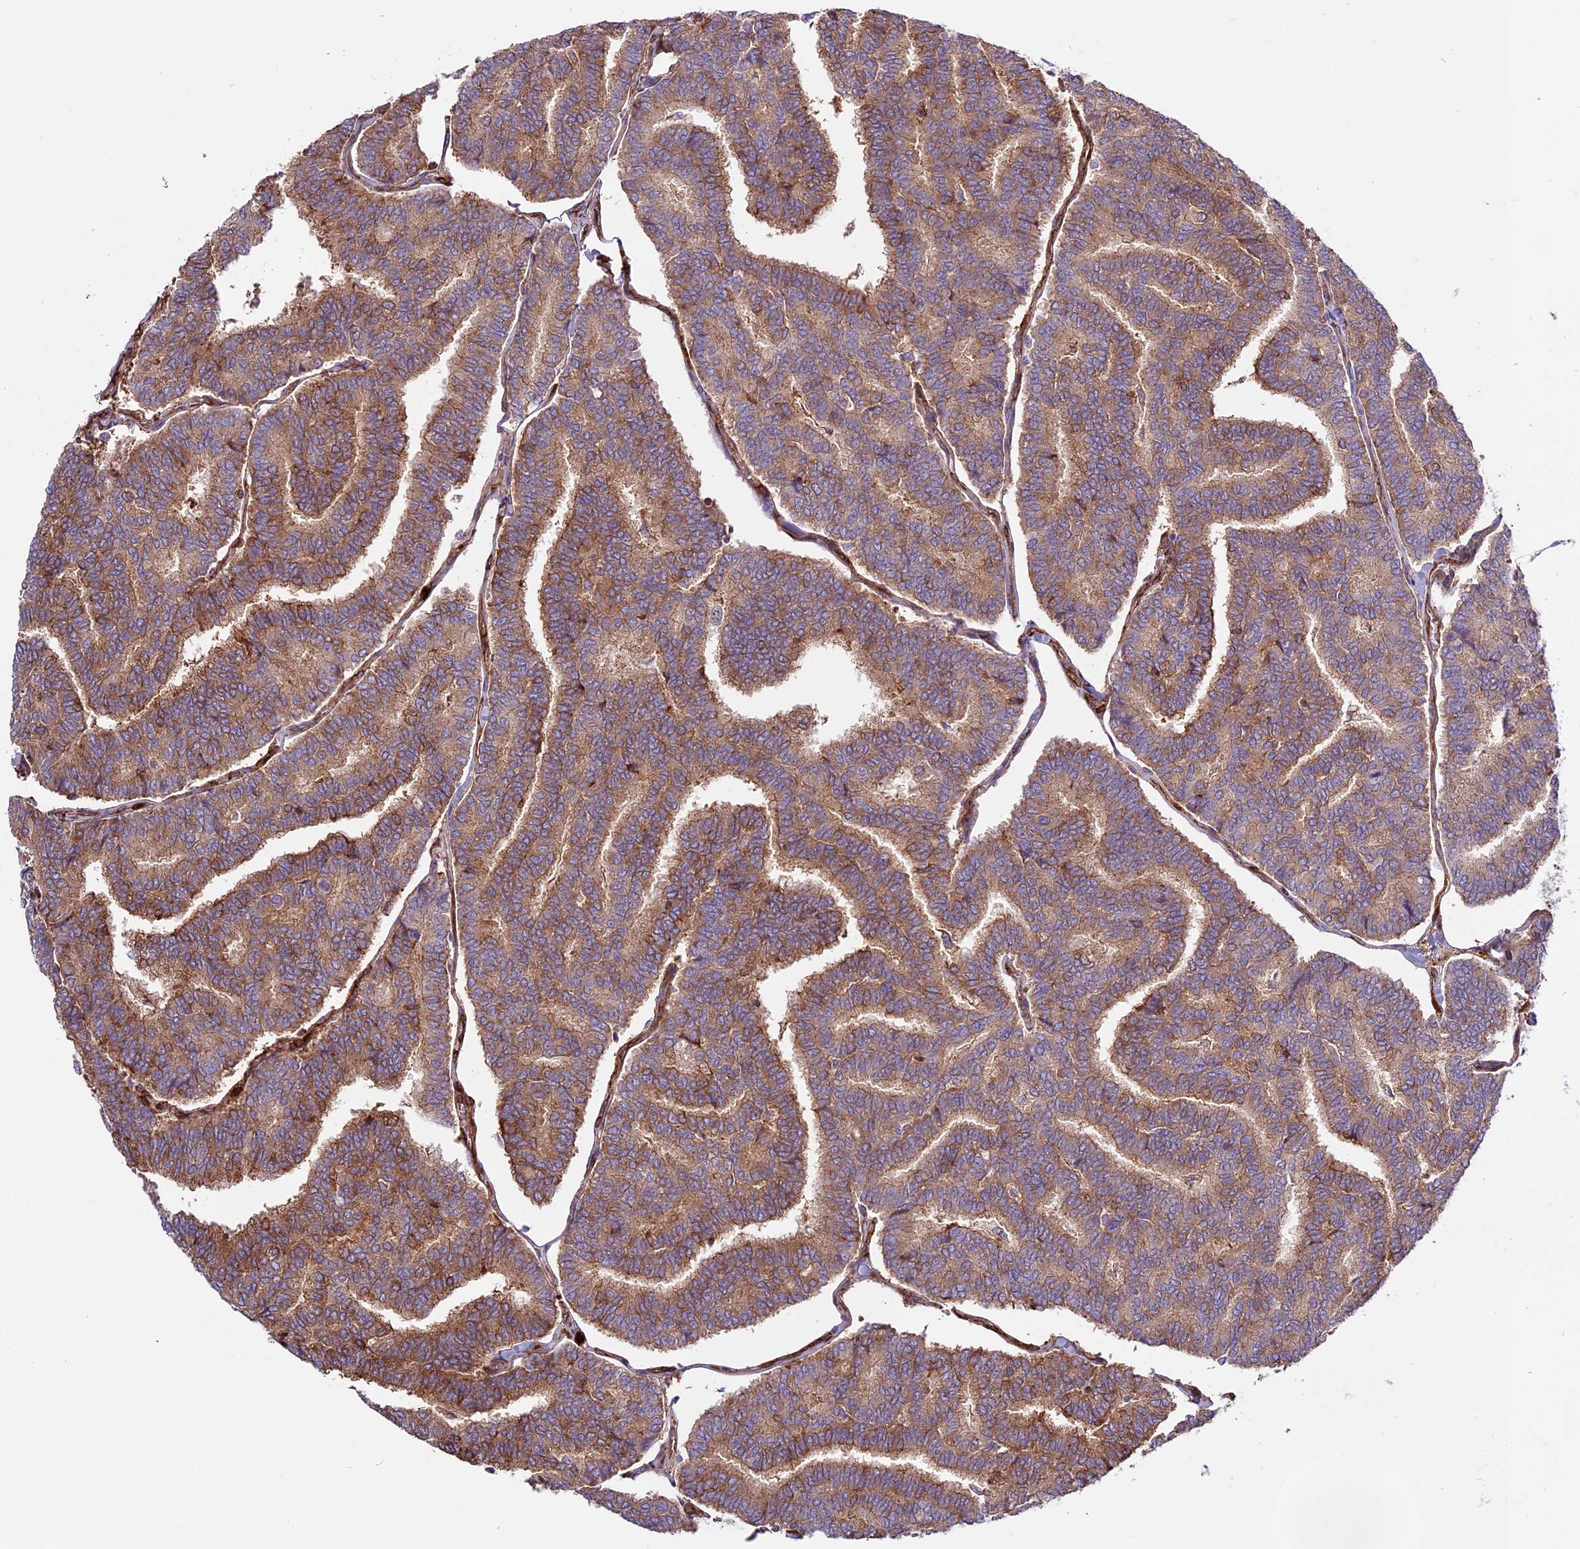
{"staining": {"intensity": "moderate", "quantity": ">75%", "location": "cytoplasmic/membranous"}, "tissue": "thyroid cancer", "cell_type": "Tumor cells", "image_type": "cancer", "snomed": [{"axis": "morphology", "description": "Papillary adenocarcinoma, NOS"}, {"axis": "topography", "description": "Thyroid gland"}], "caption": "This is an image of immunohistochemistry staining of thyroid cancer, which shows moderate expression in the cytoplasmic/membranous of tumor cells.", "gene": "CD99L2", "patient": {"sex": "female", "age": 35}}